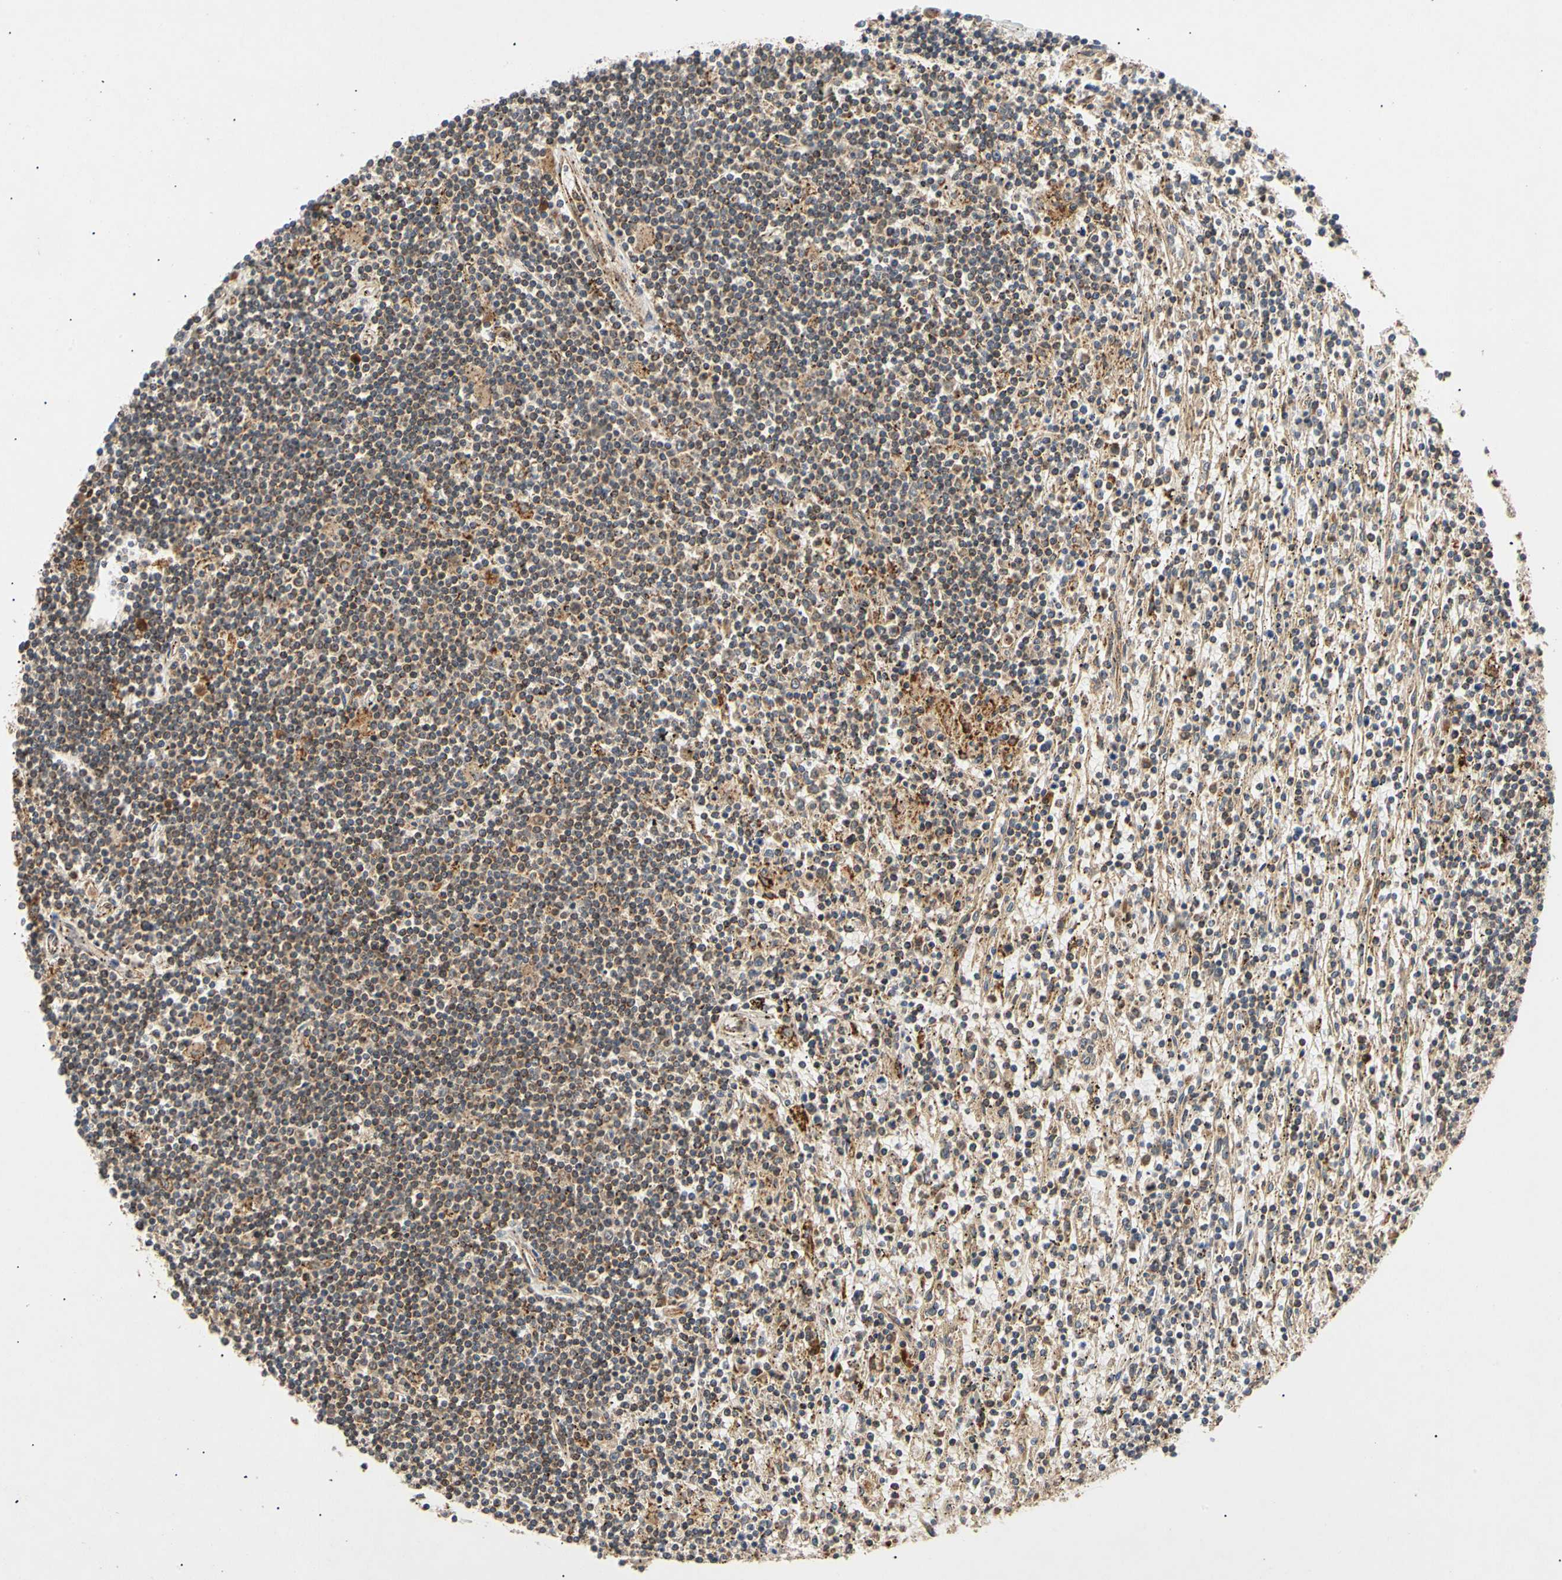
{"staining": {"intensity": "moderate", "quantity": "25%-75%", "location": "cytoplasmic/membranous"}, "tissue": "lymphoma", "cell_type": "Tumor cells", "image_type": "cancer", "snomed": [{"axis": "morphology", "description": "Malignant lymphoma, non-Hodgkin's type, Low grade"}, {"axis": "topography", "description": "Spleen"}], "caption": "Moderate cytoplasmic/membranous positivity is identified in approximately 25%-75% of tumor cells in lymphoma. (IHC, brightfield microscopy, high magnification).", "gene": "MRPS22", "patient": {"sex": "male", "age": 76}}